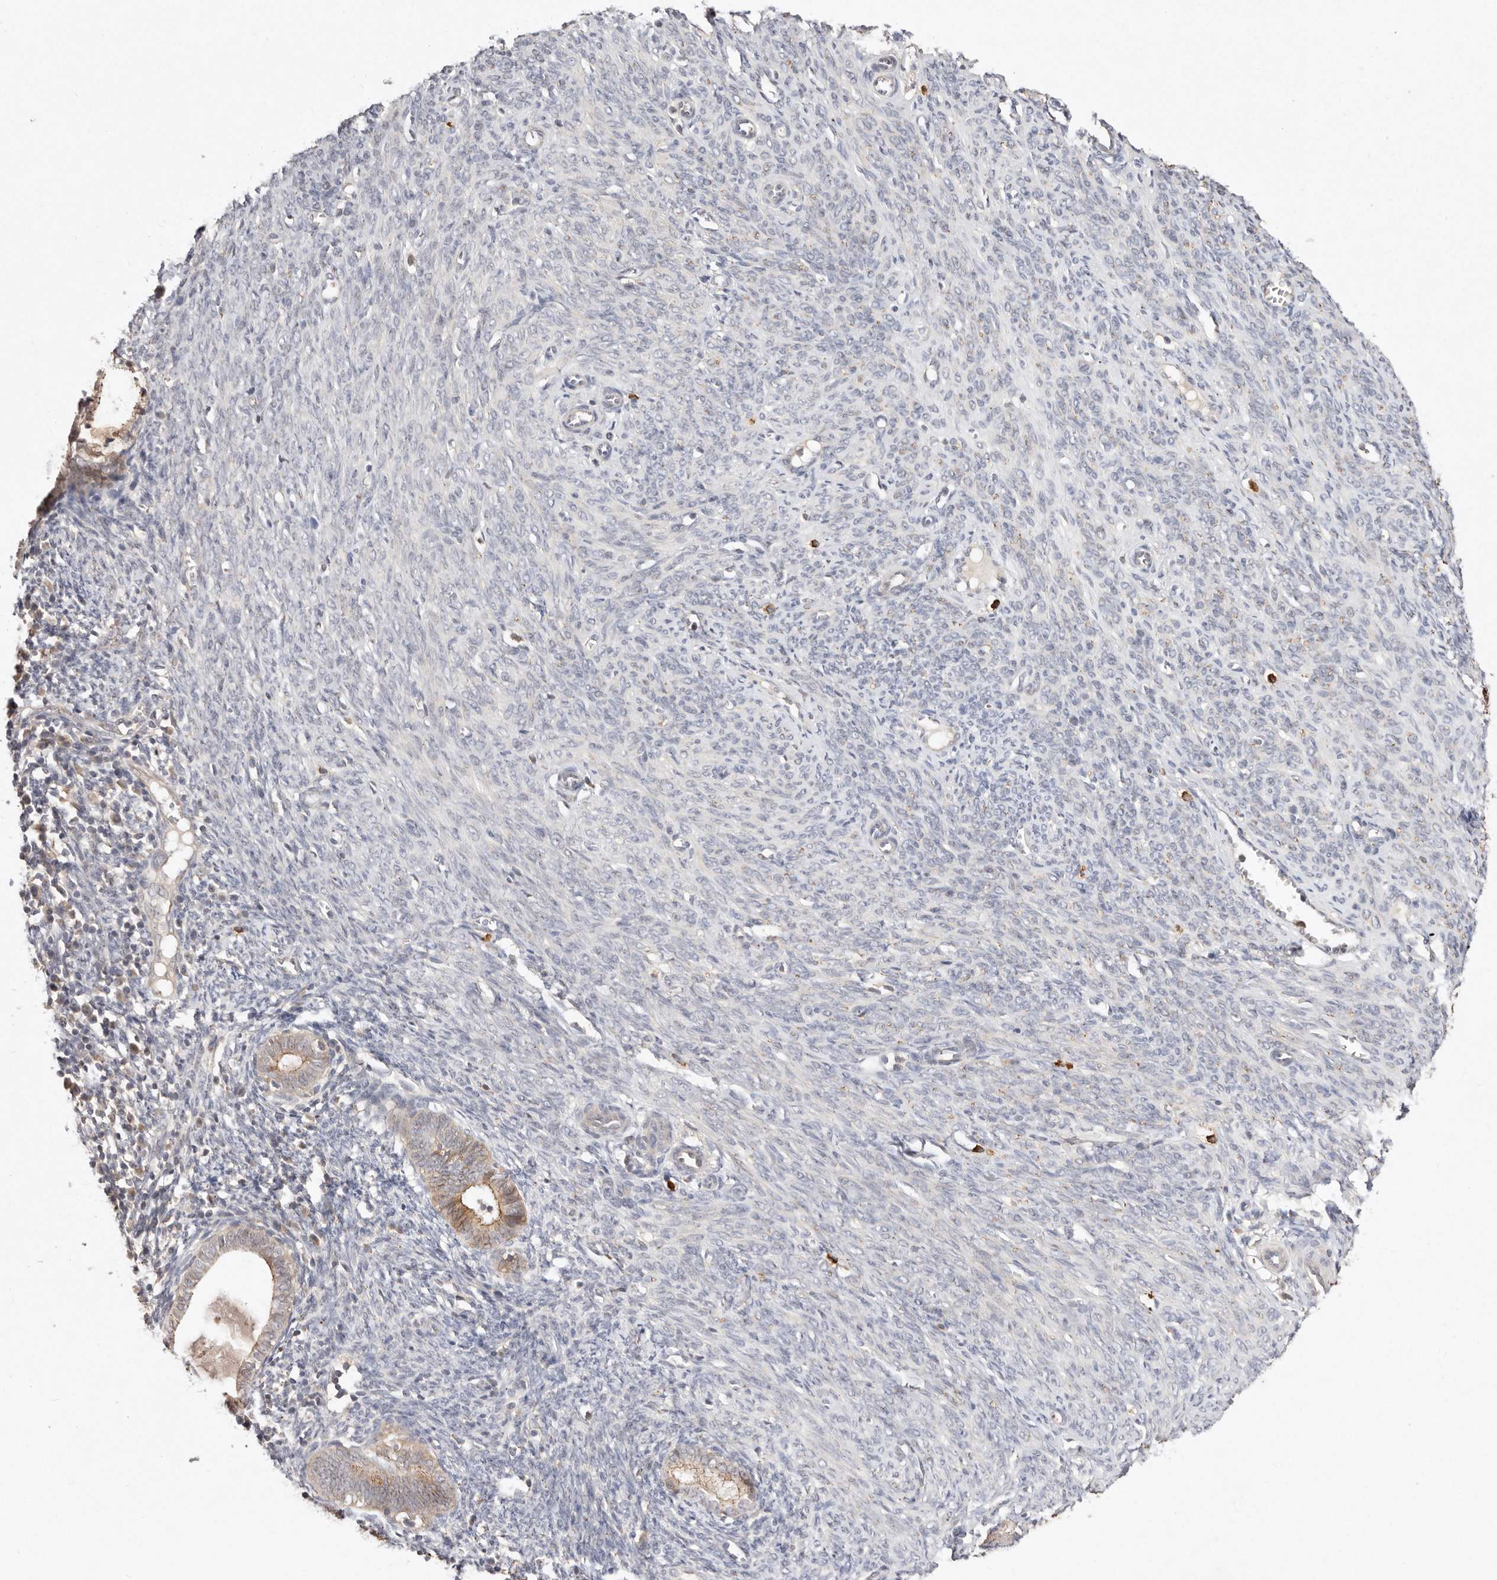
{"staining": {"intensity": "strong", "quantity": "25%-75%", "location": "cytoplasmic/membranous"}, "tissue": "endometrial cancer", "cell_type": "Tumor cells", "image_type": "cancer", "snomed": [{"axis": "morphology", "description": "Adenocarcinoma, NOS"}, {"axis": "topography", "description": "Uterus"}], "caption": "Brown immunohistochemical staining in adenocarcinoma (endometrial) exhibits strong cytoplasmic/membranous expression in about 25%-75% of tumor cells.", "gene": "CXADR", "patient": {"sex": "female", "age": 77}}